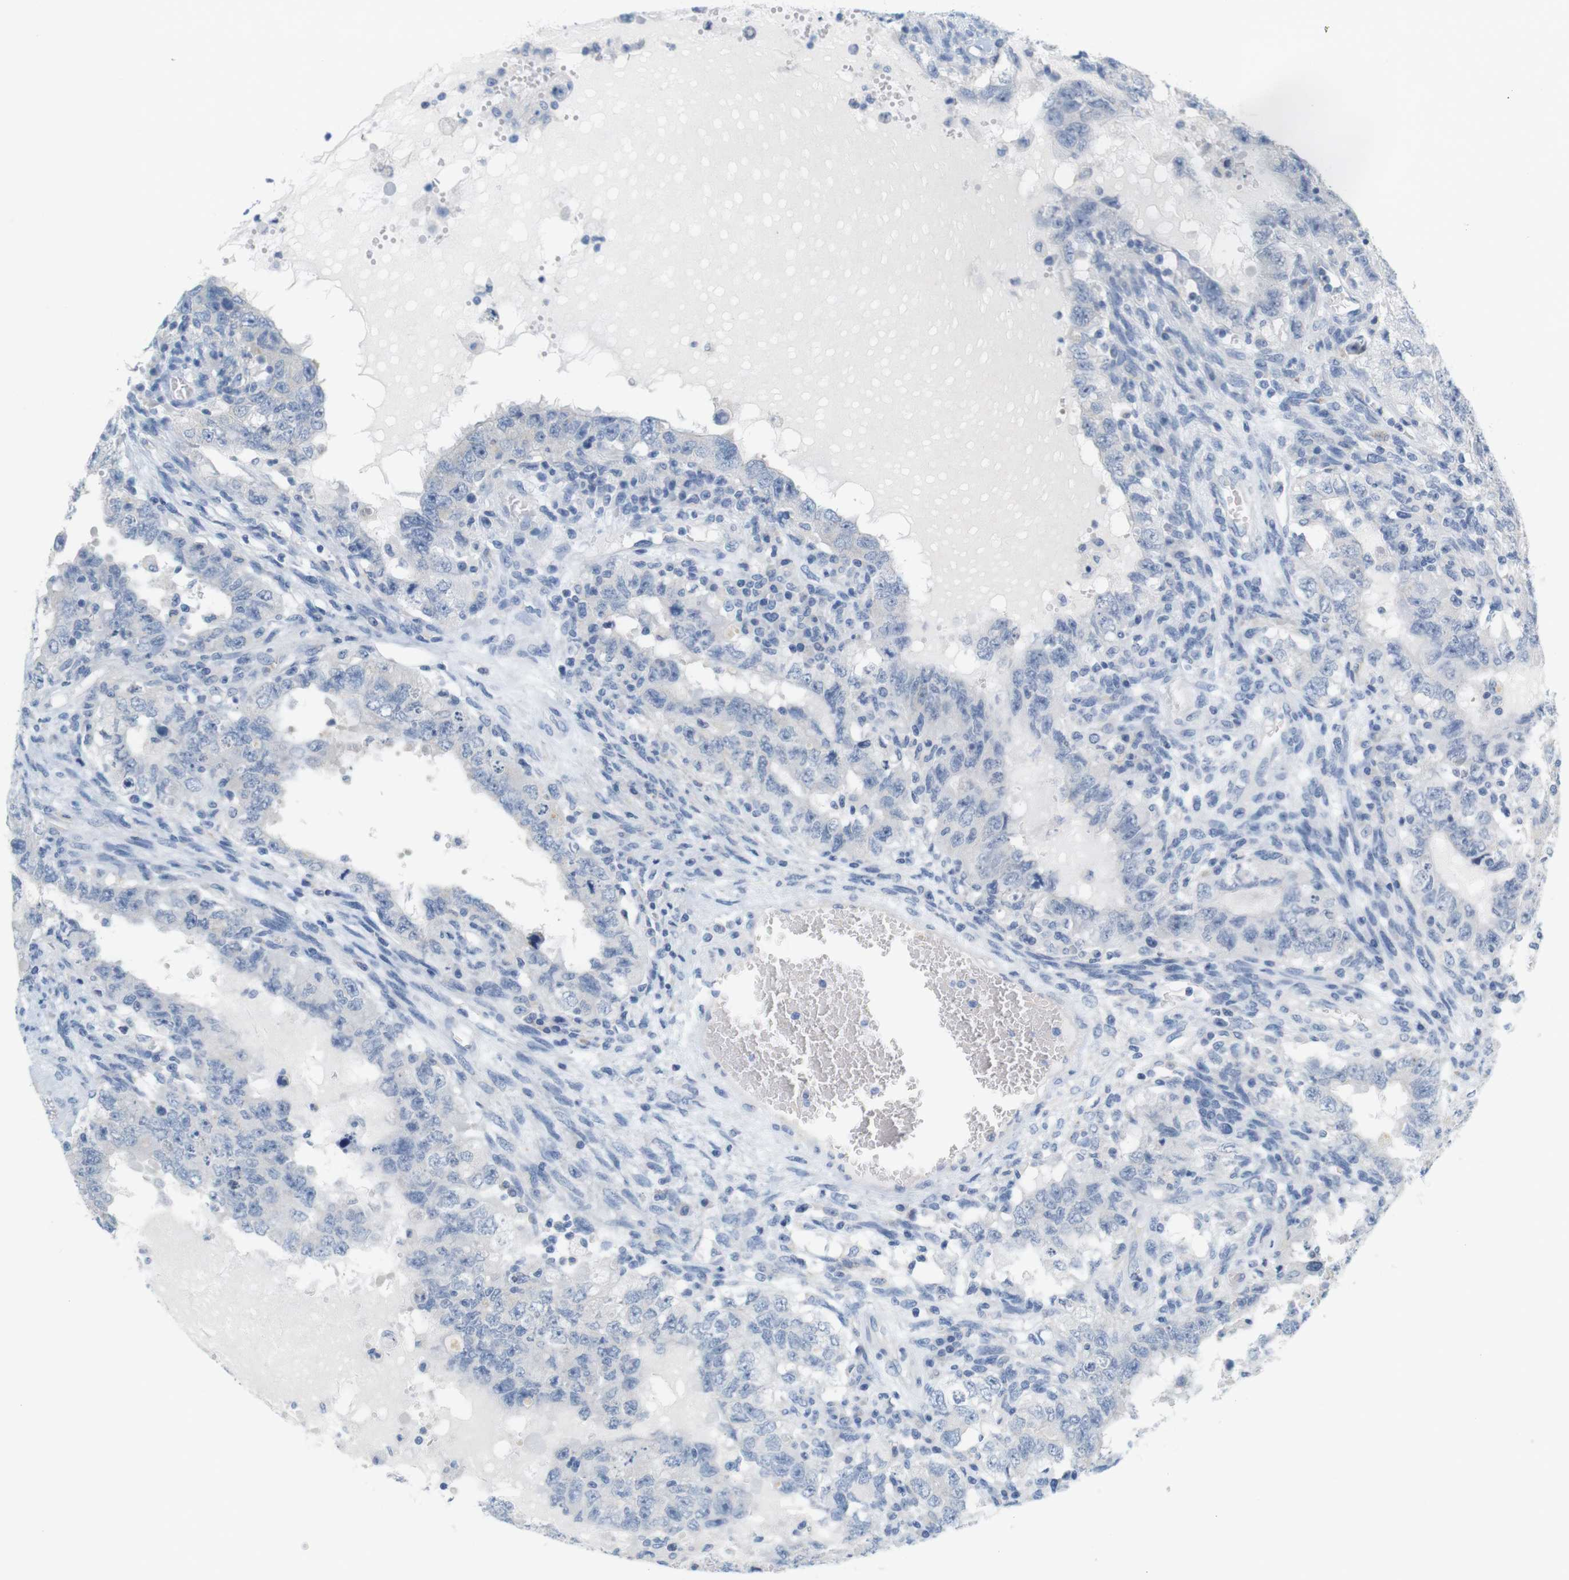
{"staining": {"intensity": "negative", "quantity": "none", "location": "none"}, "tissue": "testis cancer", "cell_type": "Tumor cells", "image_type": "cancer", "snomed": [{"axis": "morphology", "description": "Carcinoma, Embryonal, NOS"}, {"axis": "topography", "description": "Testis"}], "caption": "An IHC micrograph of testis cancer is shown. There is no staining in tumor cells of testis cancer. (DAB immunohistochemistry with hematoxylin counter stain).", "gene": "LRRK2", "patient": {"sex": "male", "age": 26}}